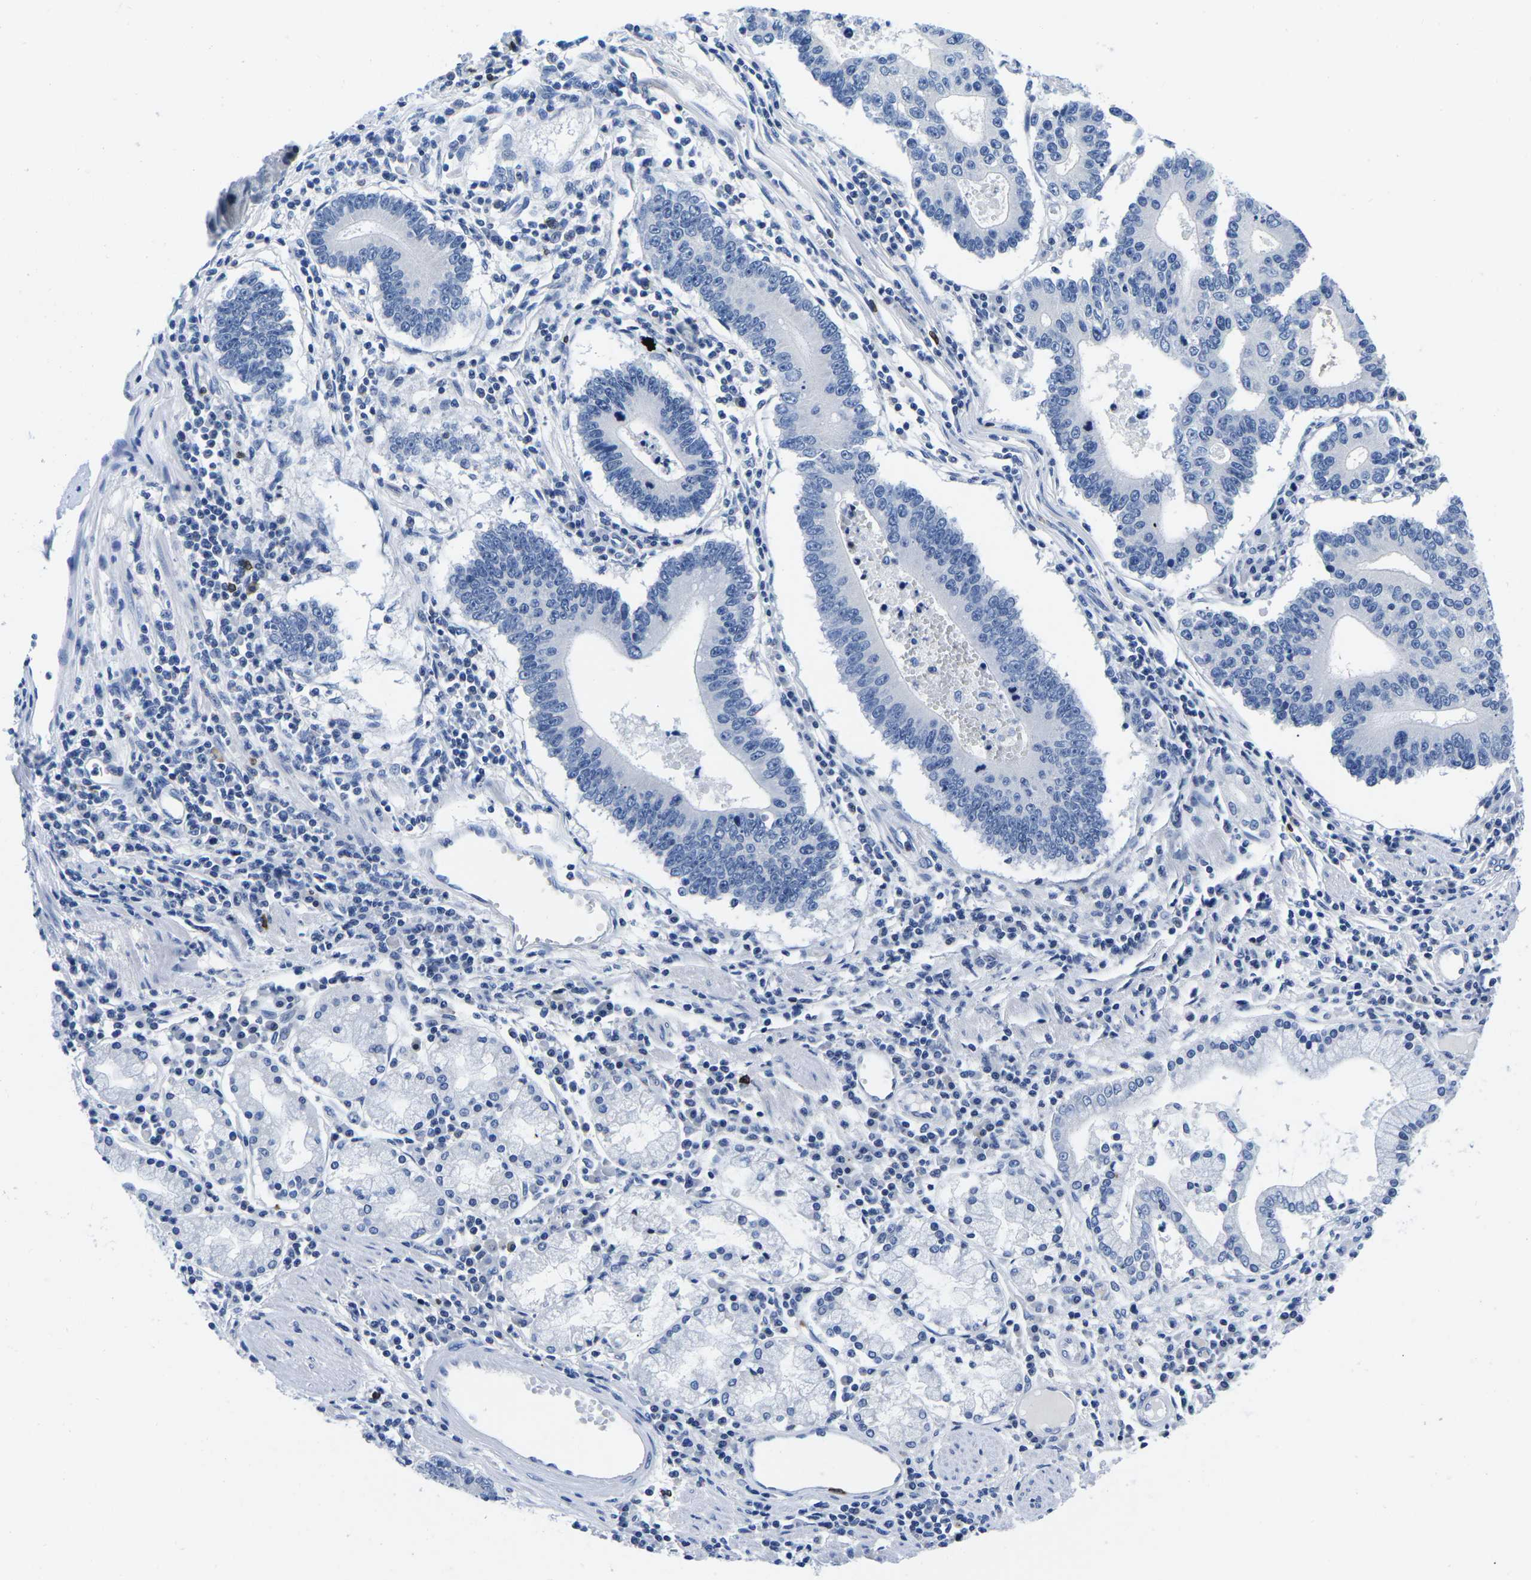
{"staining": {"intensity": "negative", "quantity": "none", "location": "none"}, "tissue": "stomach cancer", "cell_type": "Tumor cells", "image_type": "cancer", "snomed": [{"axis": "morphology", "description": "Adenocarcinoma, NOS"}, {"axis": "topography", "description": "Stomach"}], "caption": "This is an IHC micrograph of human stomach cancer (adenocarcinoma). There is no expression in tumor cells.", "gene": "CTSW", "patient": {"sex": "male", "age": 59}}